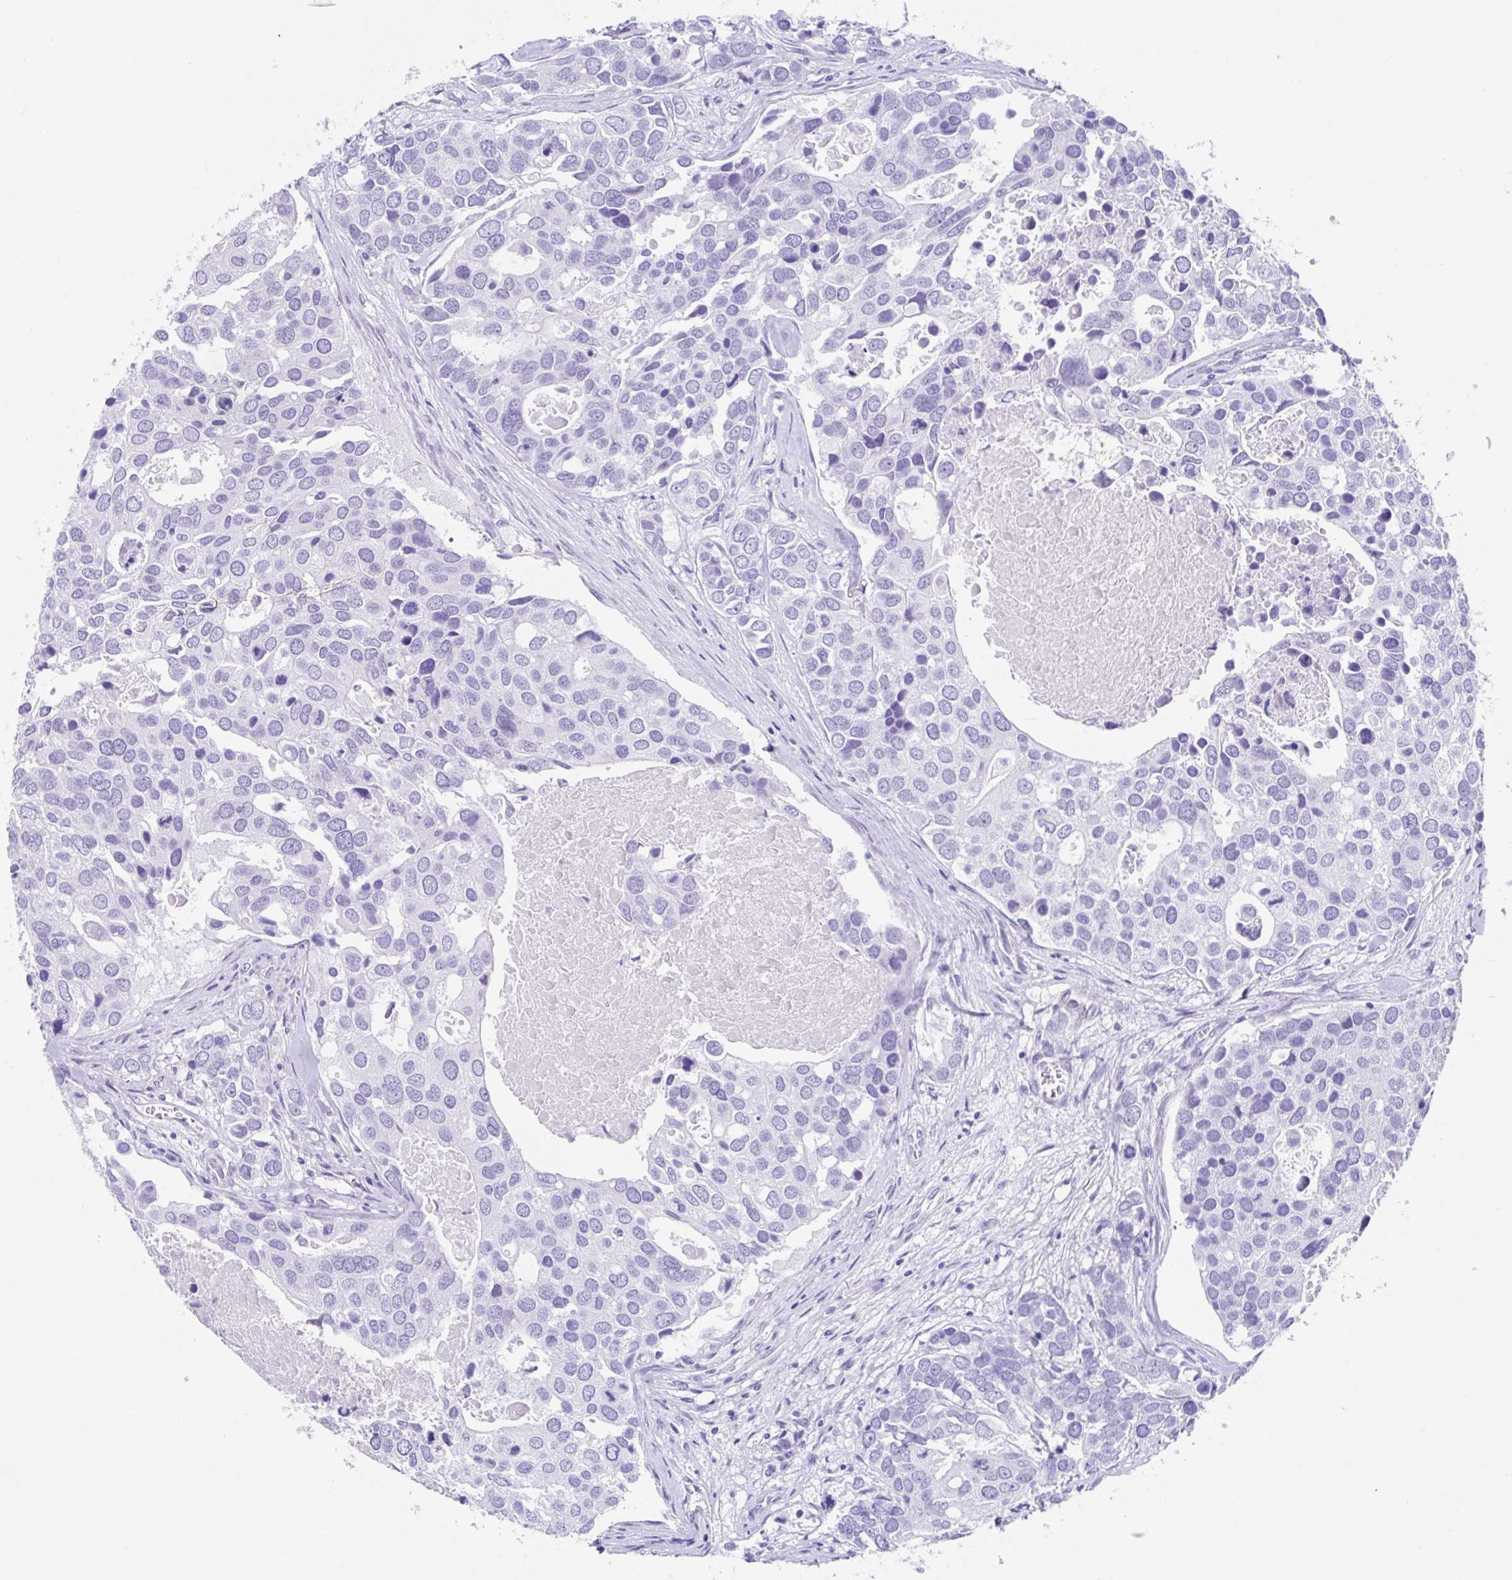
{"staining": {"intensity": "negative", "quantity": "none", "location": "none"}, "tissue": "breast cancer", "cell_type": "Tumor cells", "image_type": "cancer", "snomed": [{"axis": "morphology", "description": "Duct carcinoma"}, {"axis": "topography", "description": "Breast"}], "caption": "Protein analysis of invasive ductal carcinoma (breast) demonstrates no significant expression in tumor cells.", "gene": "FAM107A", "patient": {"sex": "female", "age": 83}}